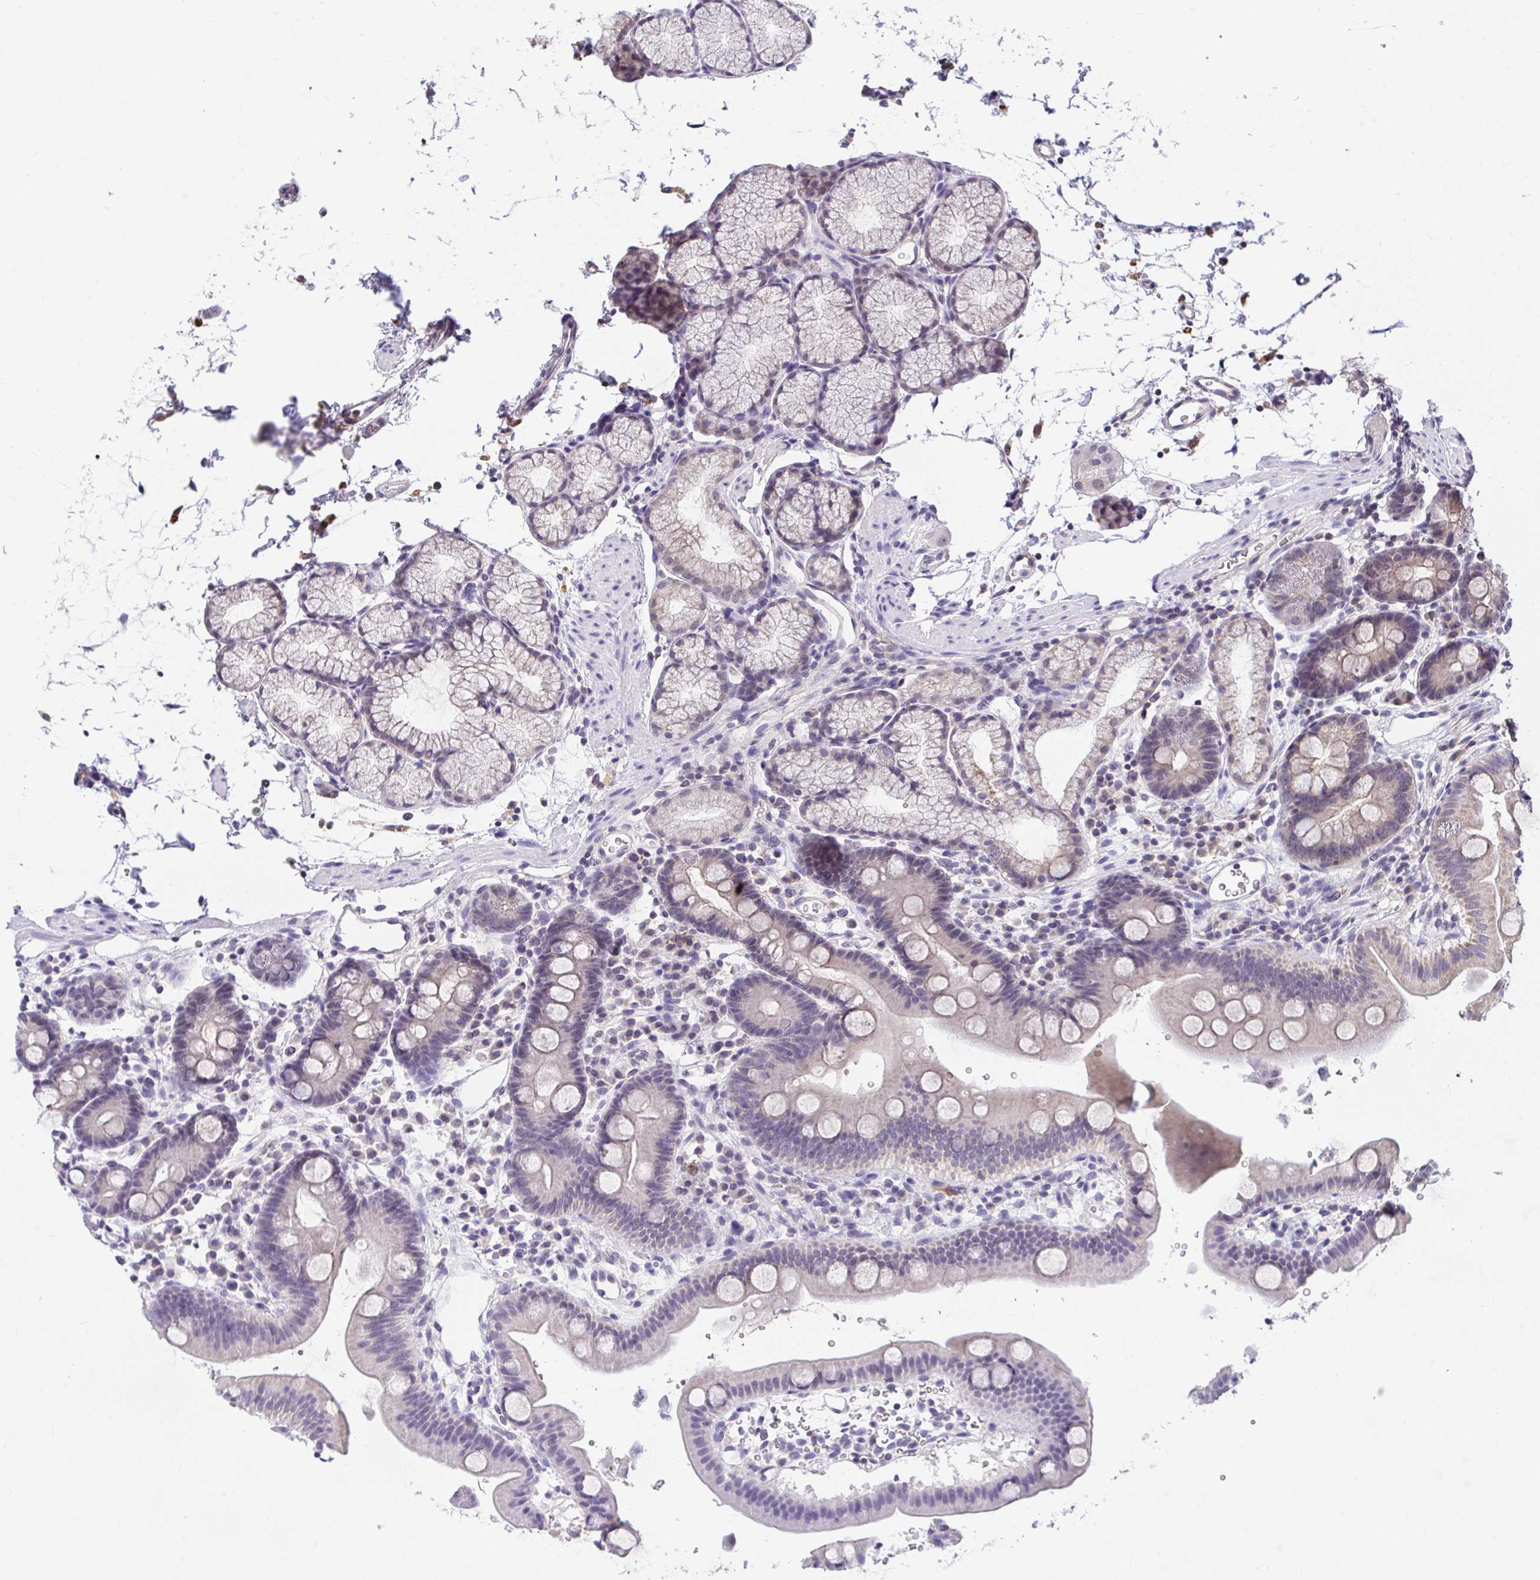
{"staining": {"intensity": "moderate", "quantity": ">75%", "location": "cytoplasmic/membranous"}, "tissue": "duodenum", "cell_type": "Glandular cells", "image_type": "normal", "snomed": [{"axis": "morphology", "description": "Normal tissue, NOS"}, {"axis": "topography", "description": "Duodenum"}], "caption": "Immunohistochemistry of benign human duodenum reveals medium levels of moderate cytoplasmic/membranous staining in about >75% of glandular cells. (Stains: DAB in brown, nuclei in blue, Microscopy: brightfield microscopy at high magnification).", "gene": "PPP1CA", "patient": {"sex": "male", "age": 59}}